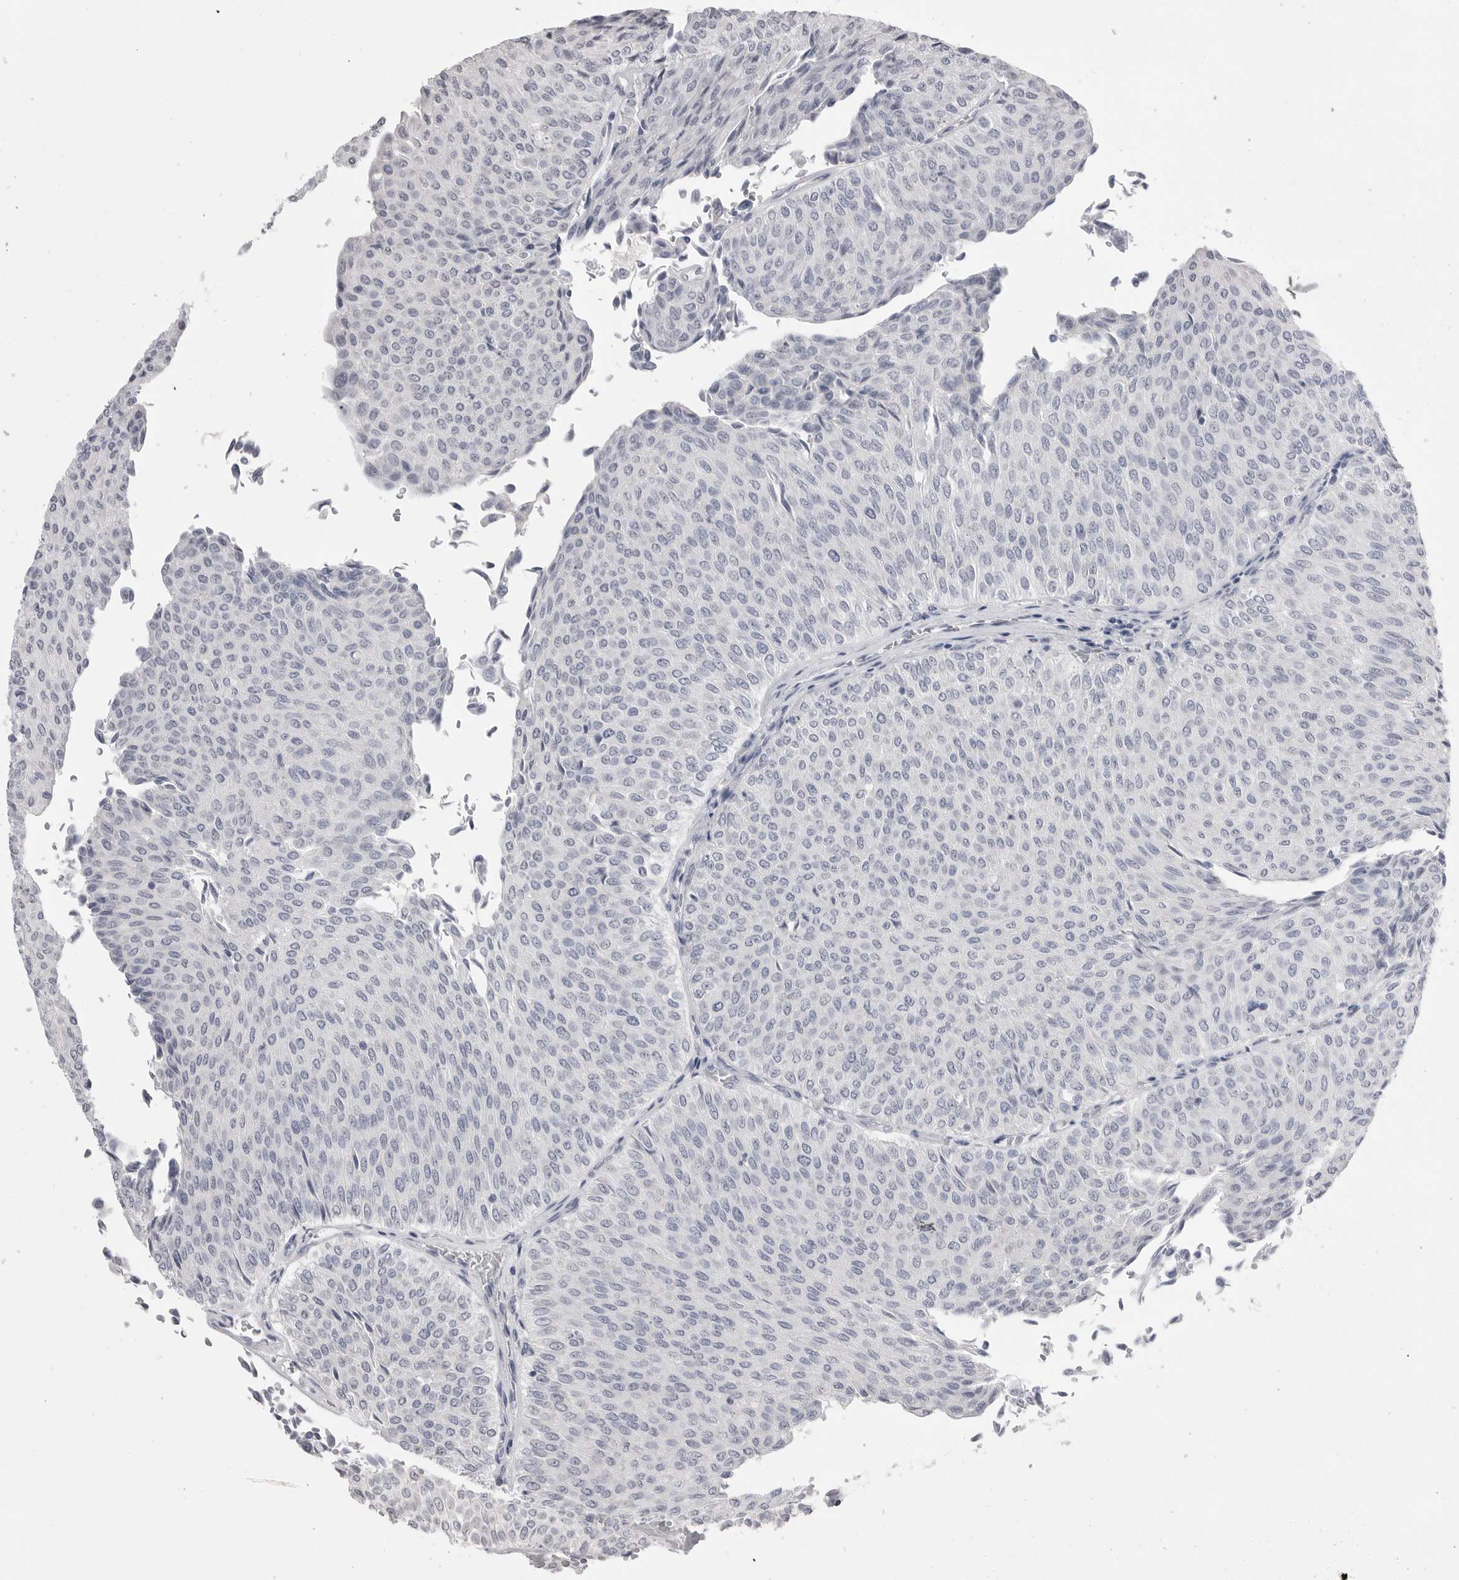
{"staining": {"intensity": "negative", "quantity": "none", "location": "none"}, "tissue": "urothelial cancer", "cell_type": "Tumor cells", "image_type": "cancer", "snomed": [{"axis": "morphology", "description": "Urothelial carcinoma, Low grade"}, {"axis": "topography", "description": "Urinary bladder"}], "caption": "High power microscopy micrograph of an IHC photomicrograph of urothelial carcinoma (low-grade), revealing no significant staining in tumor cells. The staining was performed using DAB (3,3'-diaminobenzidine) to visualize the protein expression in brown, while the nuclei were stained in blue with hematoxylin (Magnification: 20x).", "gene": "CPB1", "patient": {"sex": "male", "age": 78}}